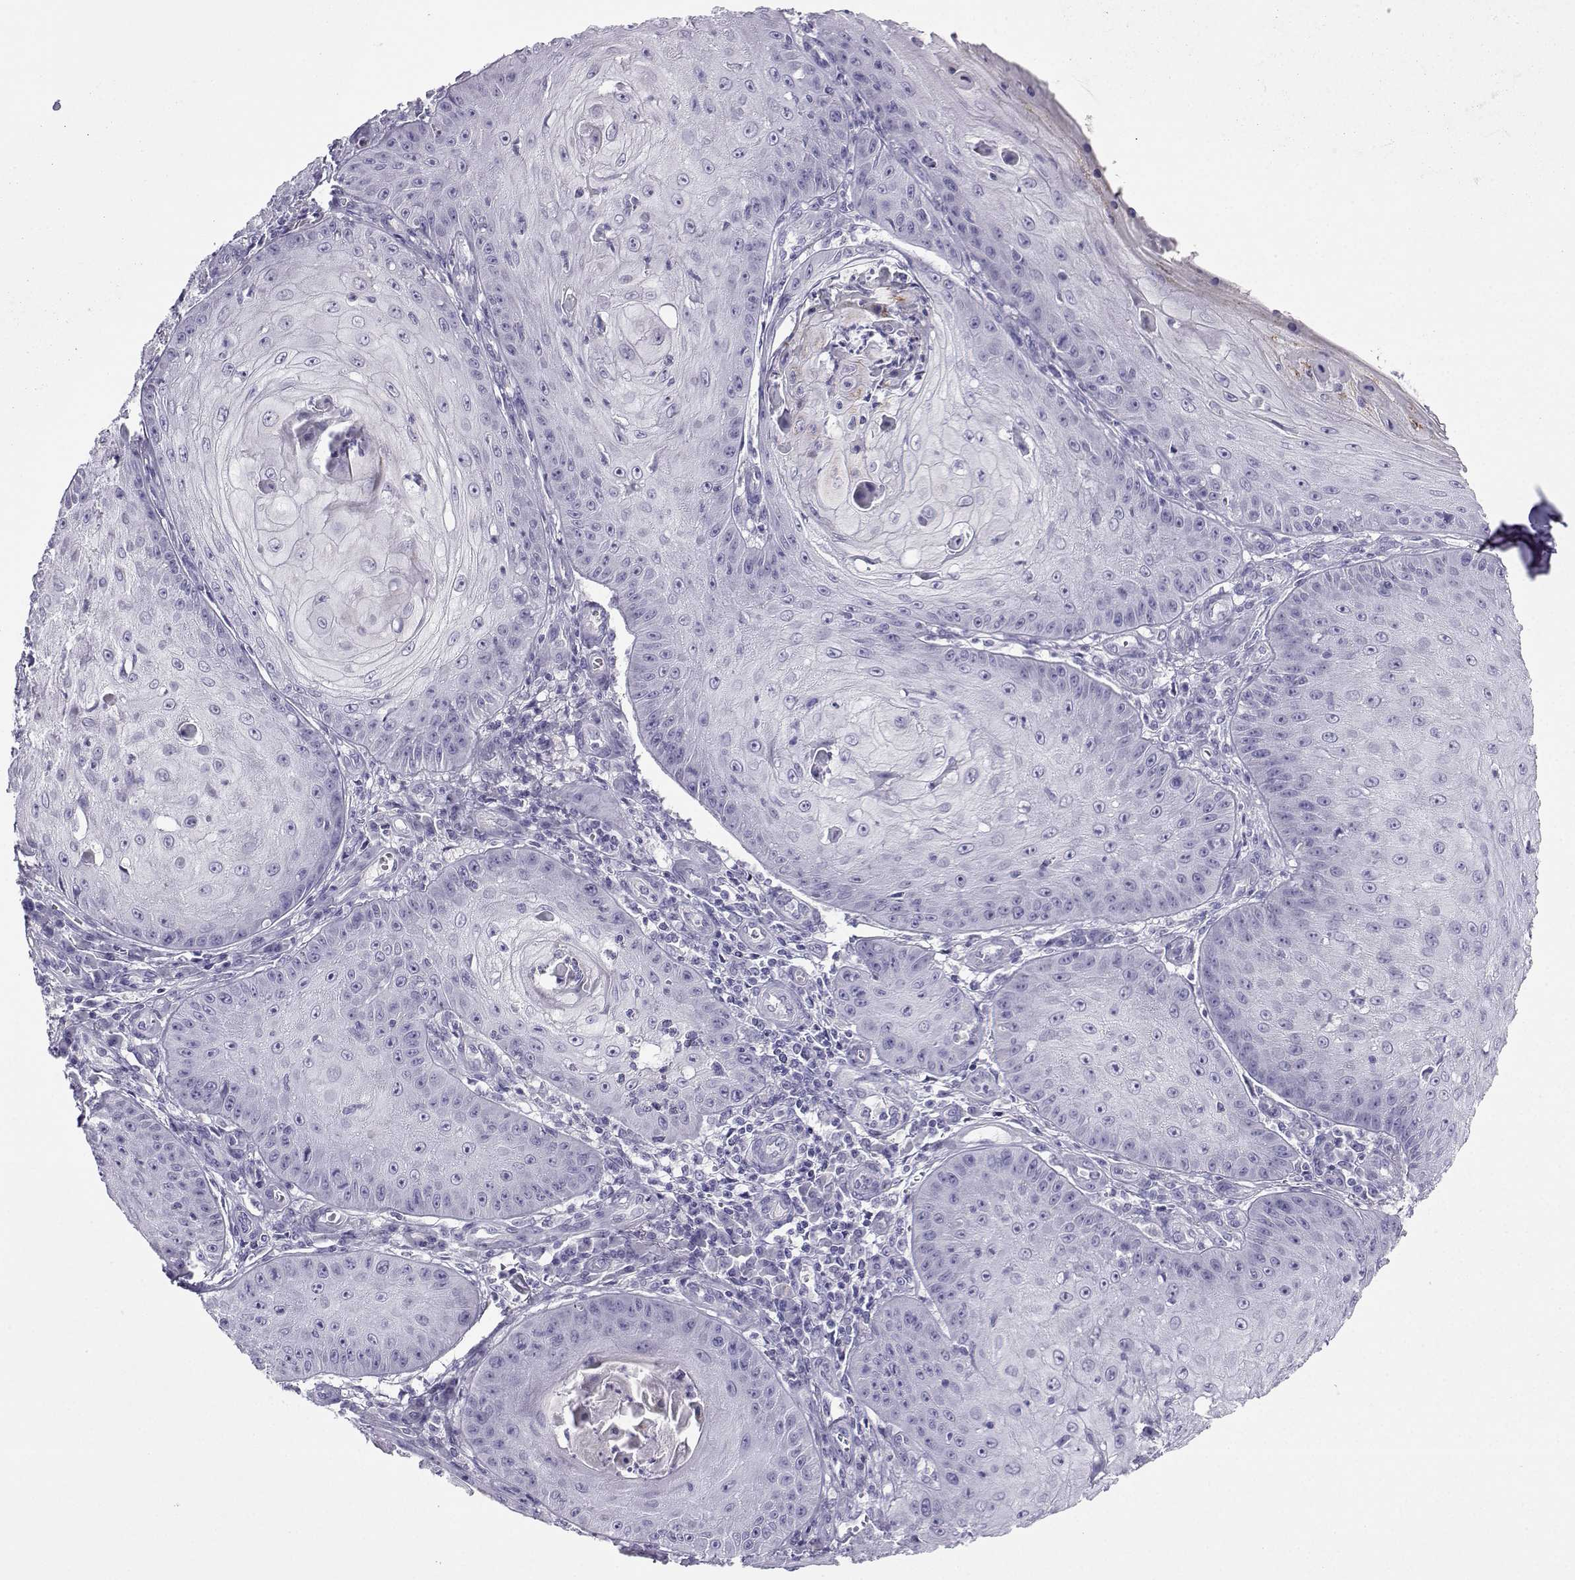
{"staining": {"intensity": "negative", "quantity": "none", "location": "none"}, "tissue": "skin cancer", "cell_type": "Tumor cells", "image_type": "cancer", "snomed": [{"axis": "morphology", "description": "Squamous cell carcinoma, NOS"}, {"axis": "topography", "description": "Skin"}], "caption": "The image demonstrates no significant positivity in tumor cells of squamous cell carcinoma (skin). (DAB (3,3'-diaminobenzidine) IHC with hematoxylin counter stain).", "gene": "FBXO24", "patient": {"sex": "male", "age": 70}}